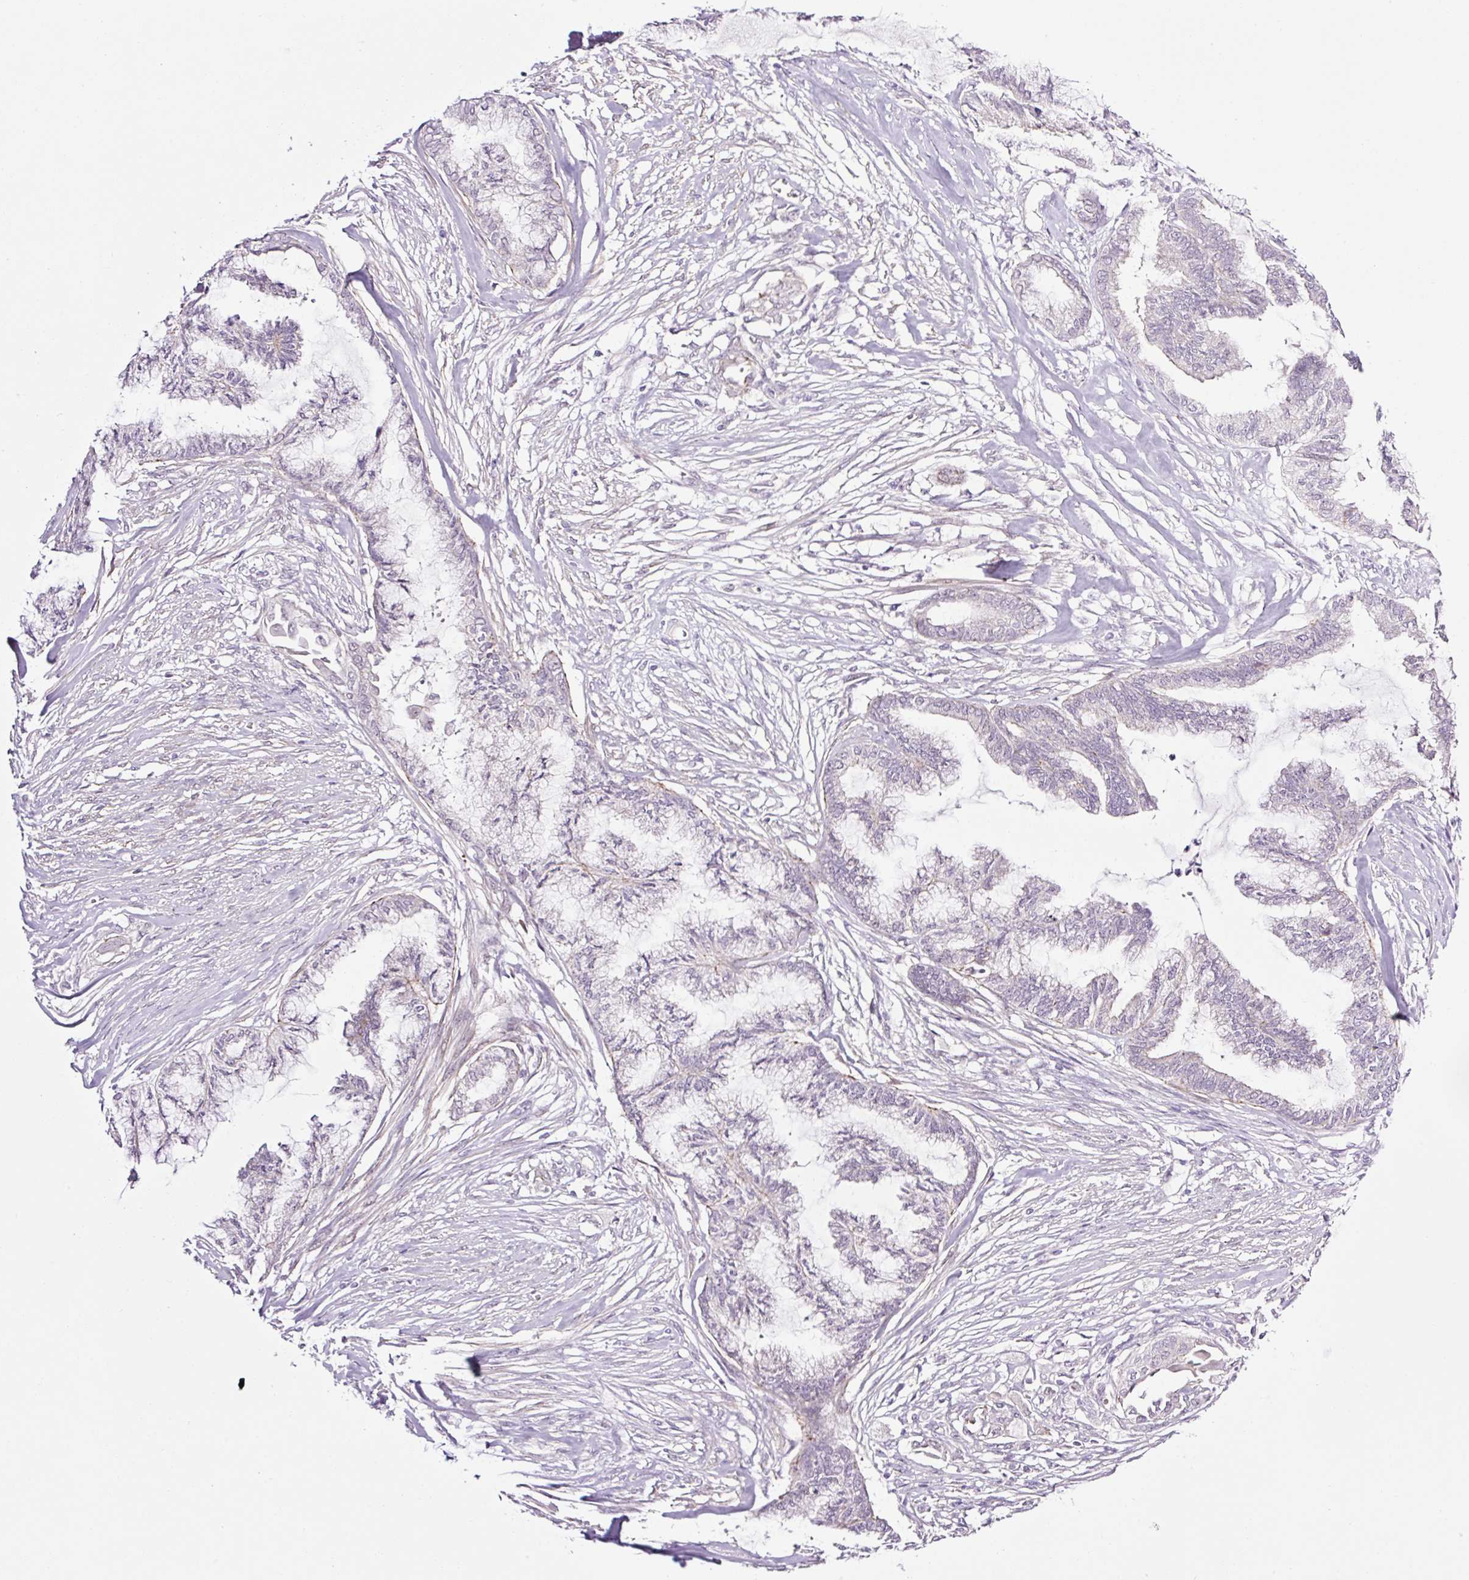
{"staining": {"intensity": "negative", "quantity": "none", "location": "none"}, "tissue": "endometrial cancer", "cell_type": "Tumor cells", "image_type": "cancer", "snomed": [{"axis": "morphology", "description": "Adenocarcinoma, NOS"}, {"axis": "topography", "description": "Endometrium"}], "caption": "A high-resolution micrograph shows immunohistochemistry (IHC) staining of endometrial cancer, which displays no significant positivity in tumor cells.", "gene": "ICE1", "patient": {"sex": "female", "age": 86}}